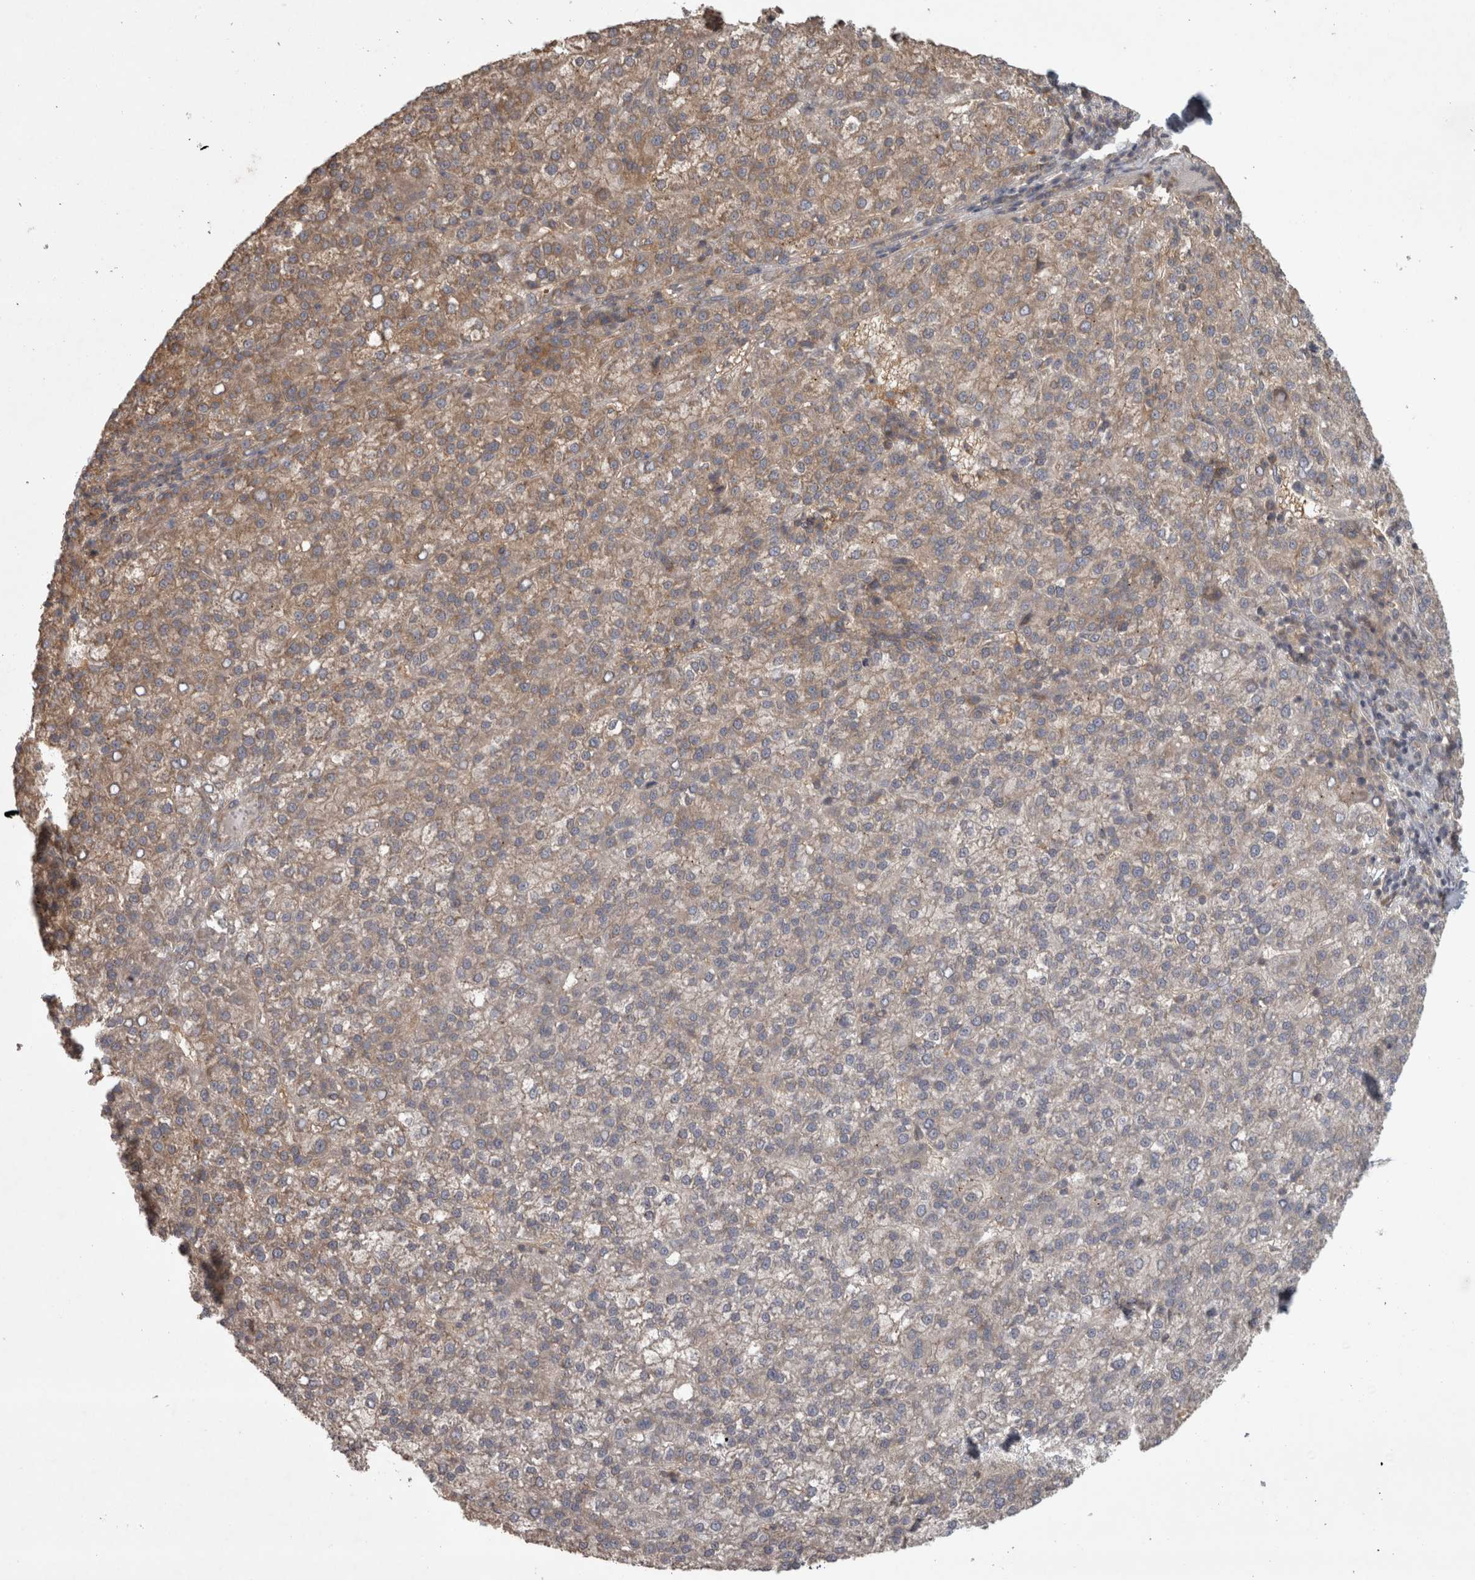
{"staining": {"intensity": "weak", "quantity": ">75%", "location": "cytoplasmic/membranous"}, "tissue": "liver cancer", "cell_type": "Tumor cells", "image_type": "cancer", "snomed": [{"axis": "morphology", "description": "Carcinoma, Hepatocellular, NOS"}, {"axis": "topography", "description": "Liver"}], "caption": "Weak cytoplasmic/membranous expression is seen in about >75% of tumor cells in hepatocellular carcinoma (liver). (DAB (3,3'-diaminobenzidine) IHC with brightfield microscopy, high magnification).", "gene": "MICU3", "patient": {"sex": "female", "age": 58}}